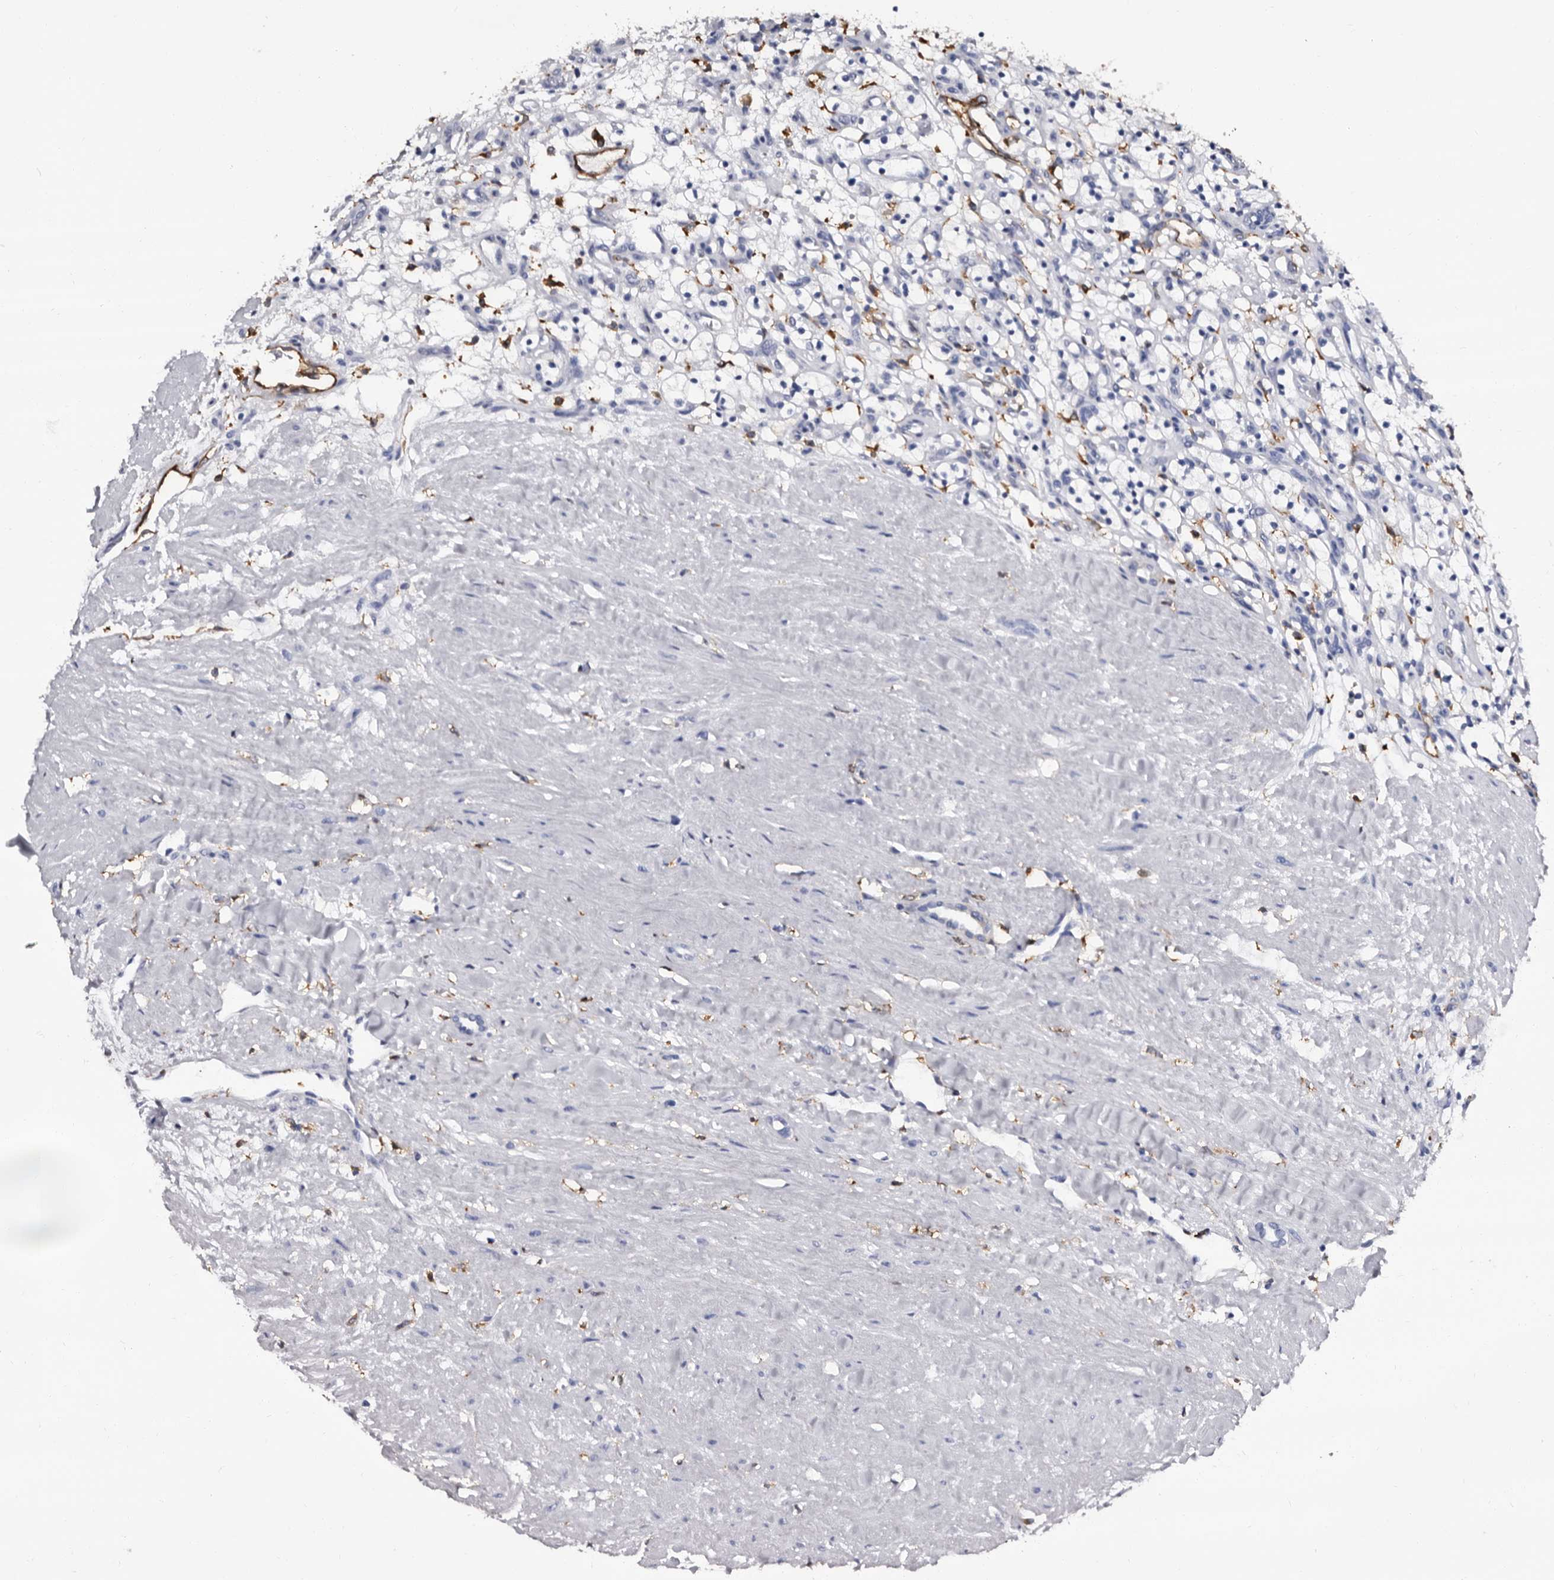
{"staining": {"intensity": "negative", "quantity": "none", "location": "none"}, "tissue": "renal cancer", "cell_type": "Tumor cells", "image_type": "cancer", "snomed": [{"axis": "morphology", "description": "Adenocarcinoma, NOS"}, {"axis": "topography", "description": "Kidney"}], "caption": "Protein analysis of renal adenocarcinoma displays no significant positivity in tumor cells.", "gene": "EPB41L3", "patient": {"sex": "female", "age": 57}}